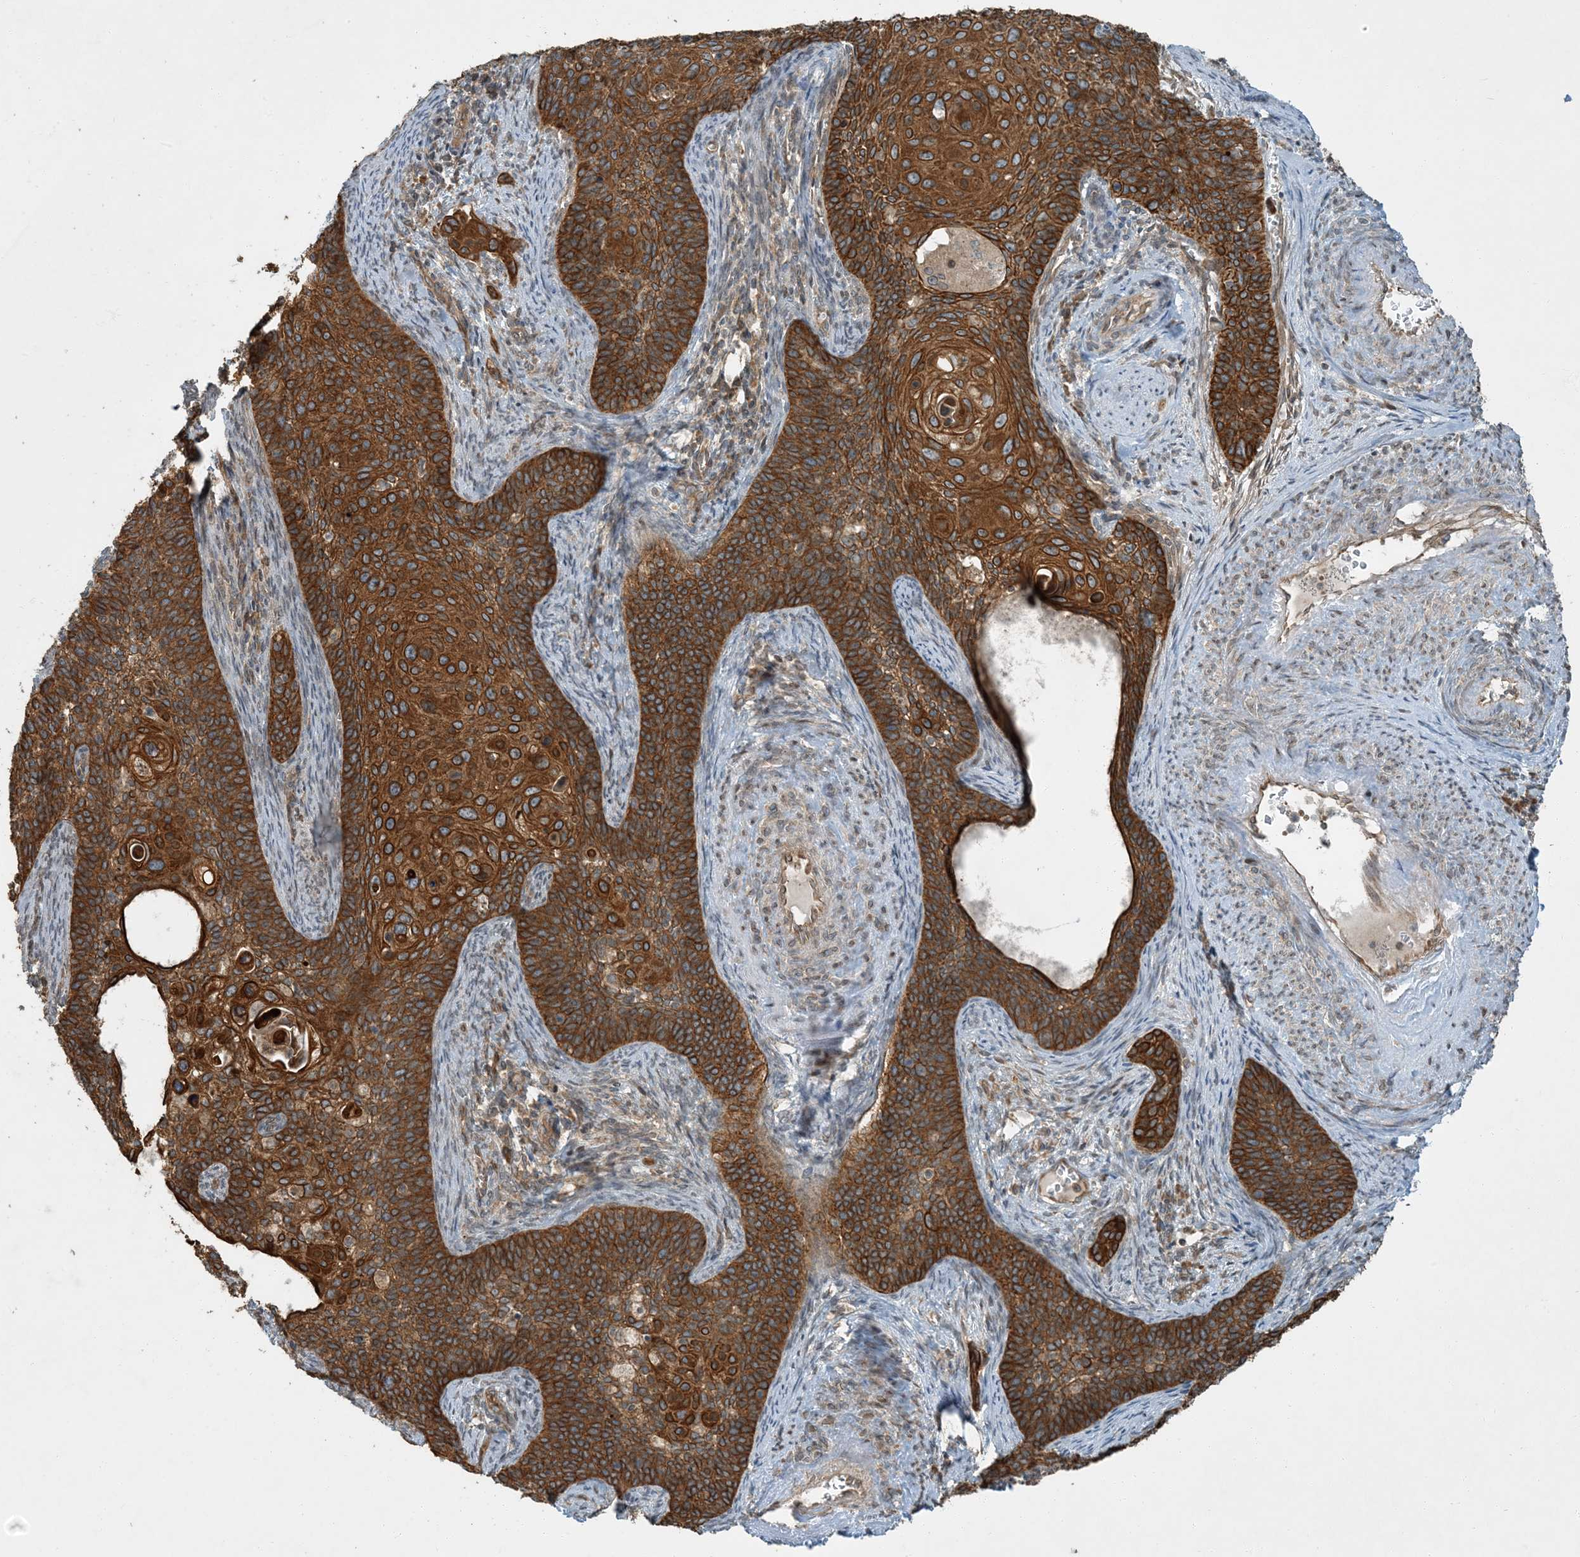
{"staining": {"intensity": "moderate", "quantity": ">75%", "location": "cytoplasmic/membranous"}, "tissue": "cervical cancer", "cell_type": "Tumor cells", "image_type": "cancer", "snomed": [{"axis": "morphology", "description": "Squamous cell carcinoma, NOS"}, {"axis": "topography", "description": "Cervix"}], "caption": "Moderate cytoplasmic/membranous positivity for a protein is identified in about >75% of tumor cells of squamous cell carcinoma (cervical) using immunohistochemistry.", "gene": "COMMD8", "patient": {"sex": "female", "age": 33}}